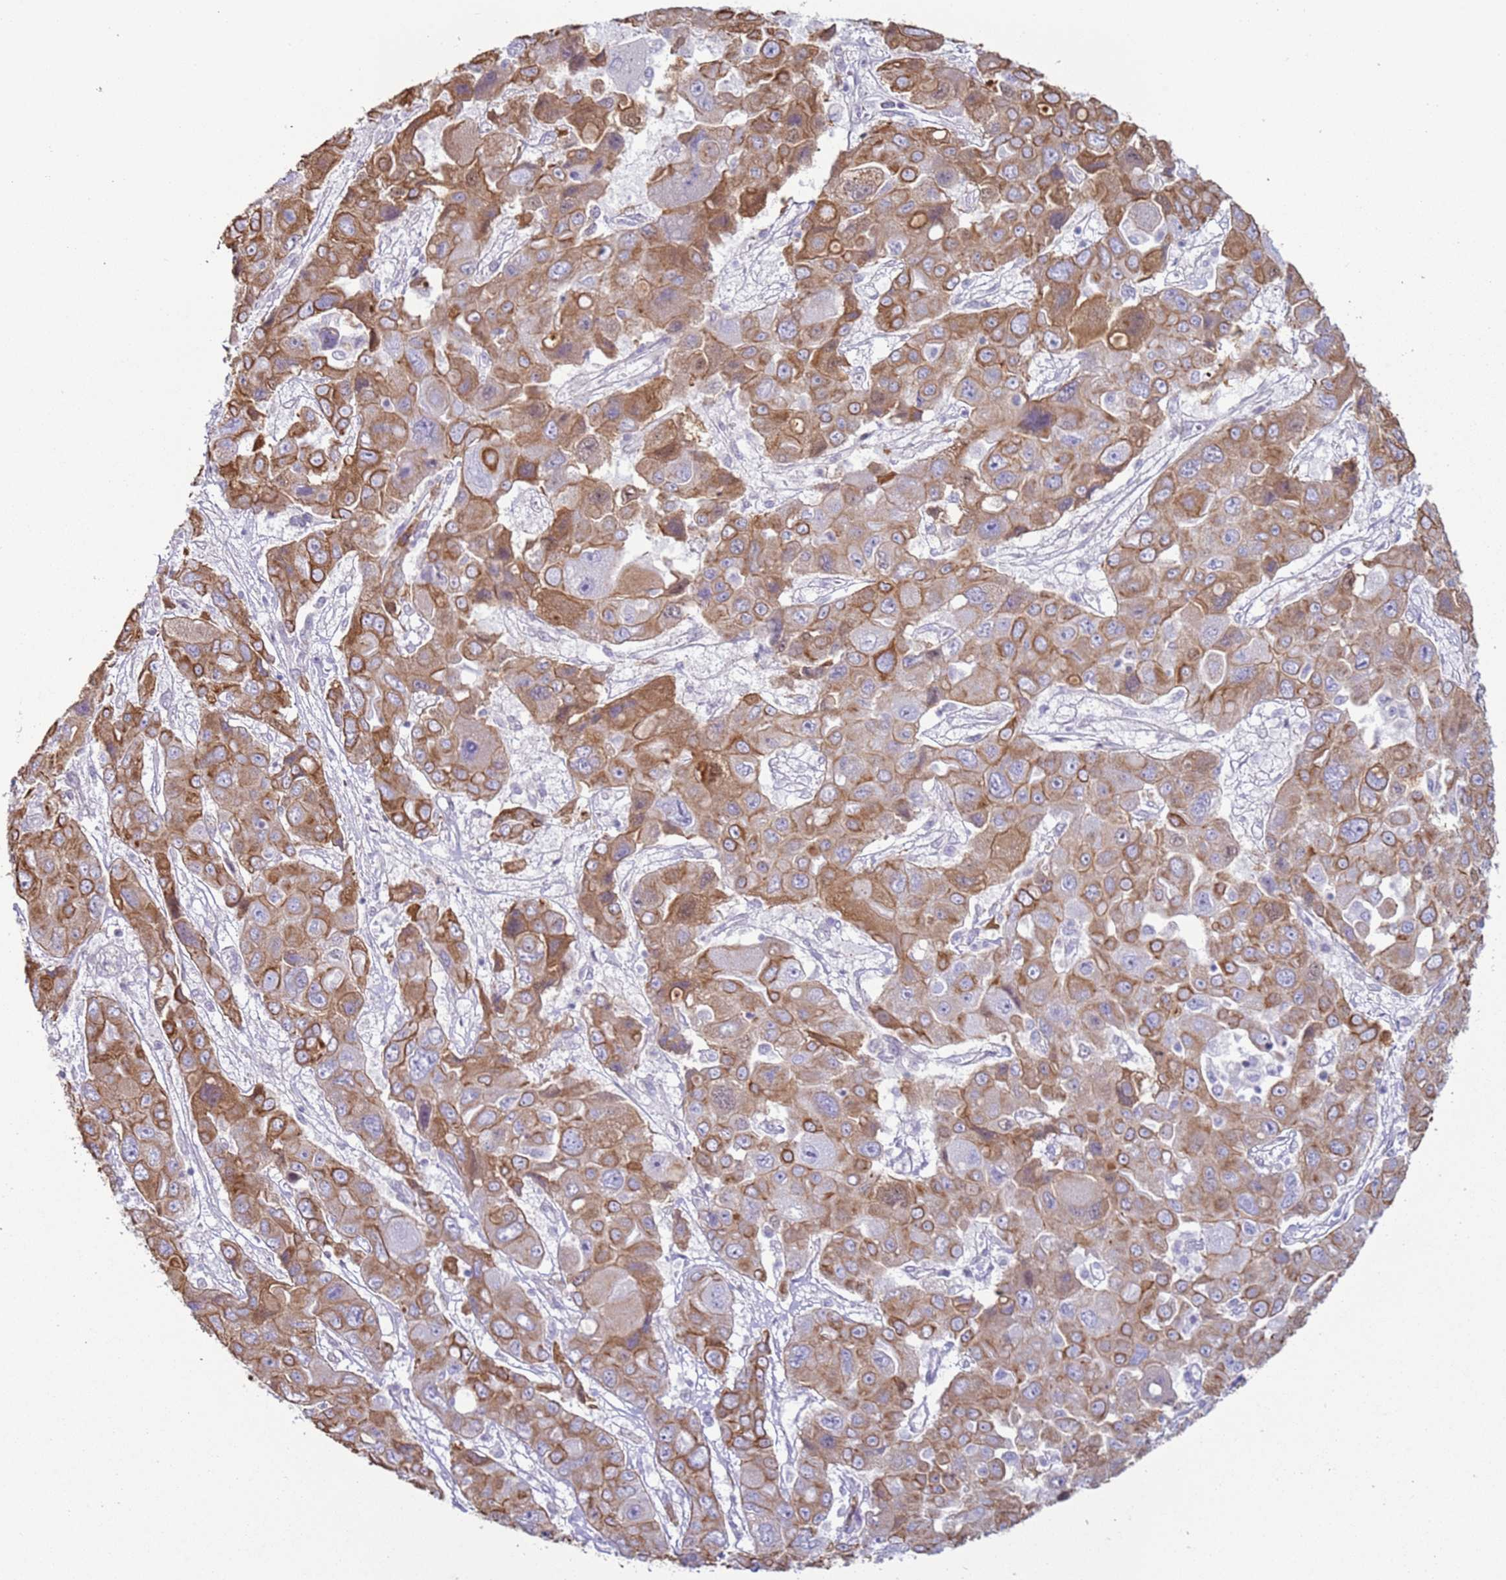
{"staining": {"intensity": "moderate", "quantity": ">75%", "location": "cytoplasmic/membranous"}, "tissue": "liver cancer", "cell_type": "Tumor cells", "image_type": "cancer", "snomed": [{"axis": "morphology", "description": "Cholangiocarcinoma"}, {"axis": "topography", "description": "Liver"}], "caption": "Human liver cancer (cholangiocarcinoma) stained with a brown dye exhibits moderate cytoplasmic/membranous positive positivity in approximately >75% of tumor cells.", "gene": "NPAP1", "patient": {"sex": "male", "age": 67}}